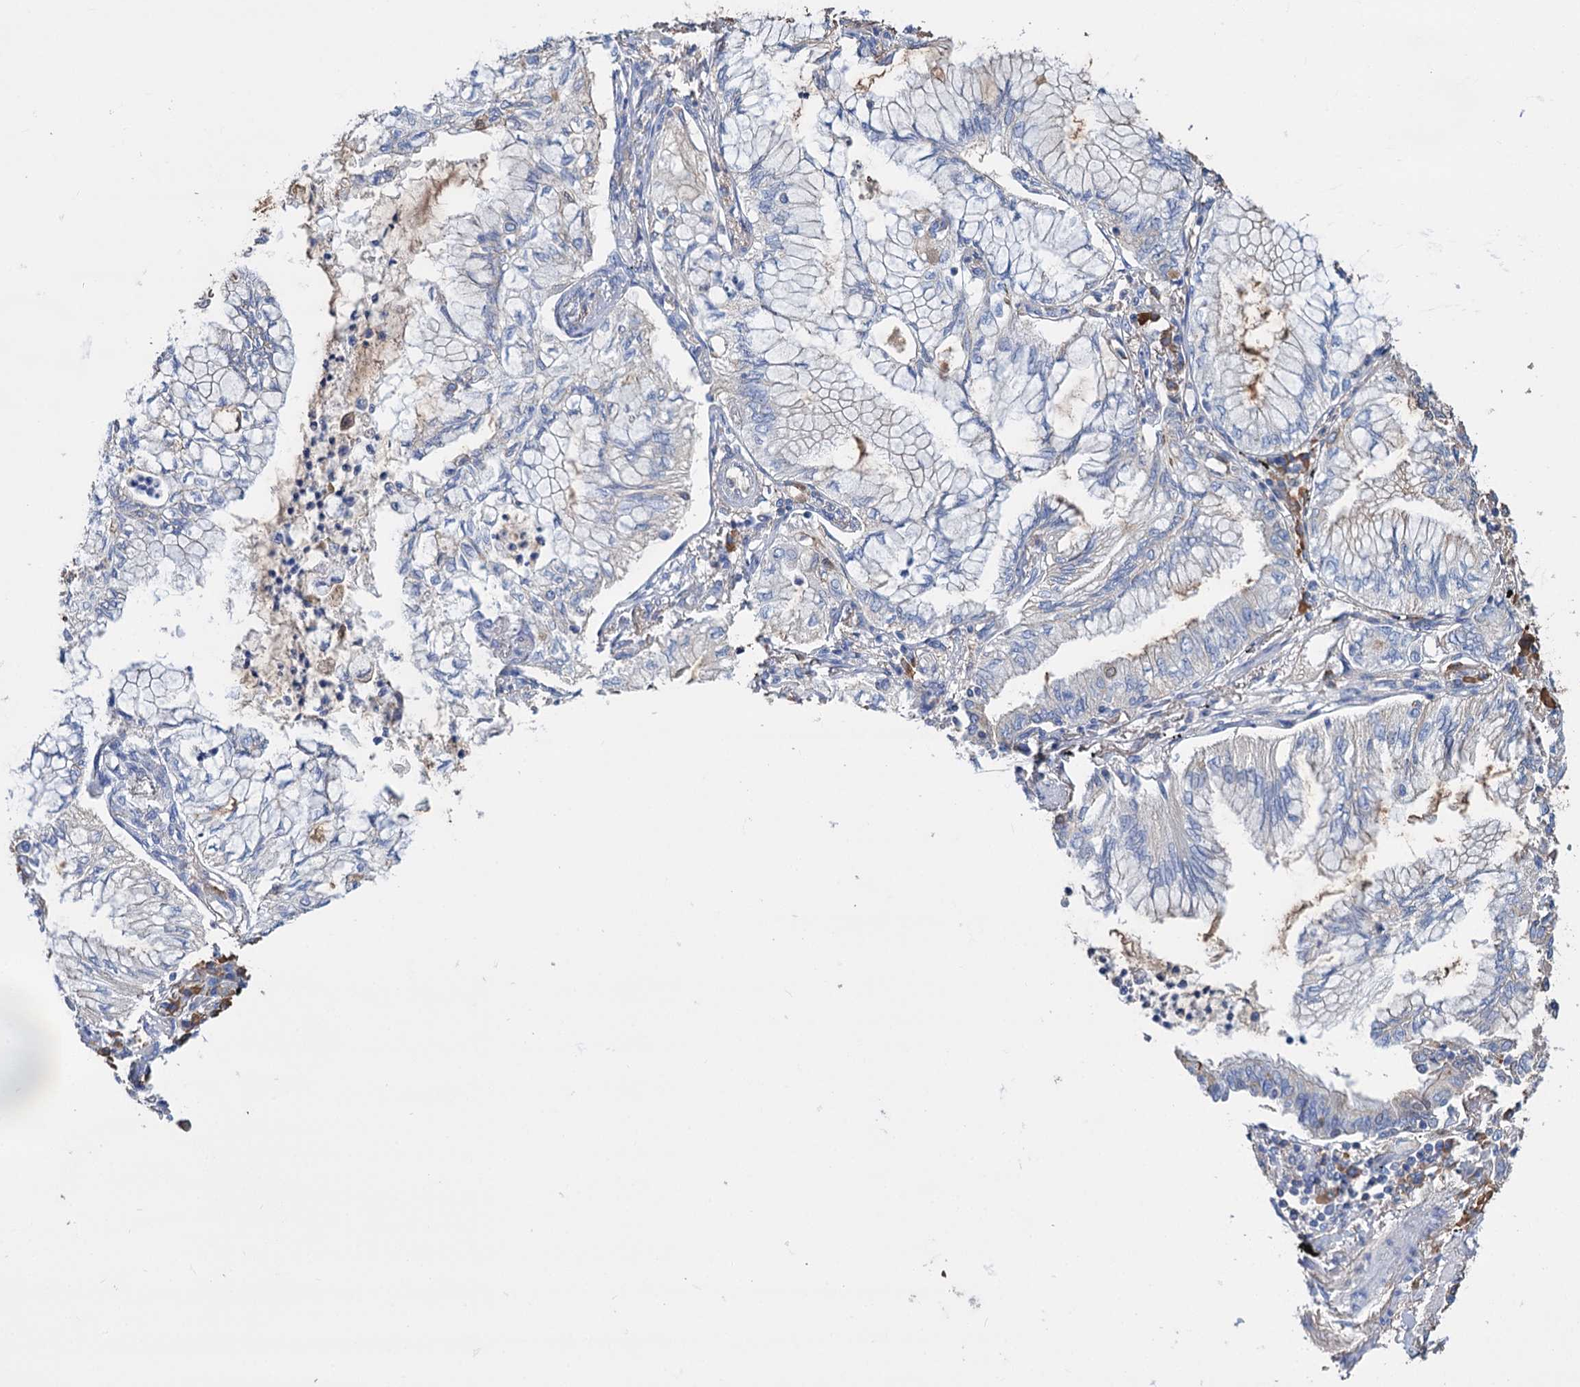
{"staining": {"intensity": "negative", "quantity": "none", "location": "none"}, "tissue": "lung cancer", "cell_type": "Tumor cells", "image_type": "cancer", "snomed": [{"axis": "morphology", "description": "Adenocarcinoma, NOS"}, {"axis": "topography", "description": "Lung"}], "caption": "Immunohistochemical staining of human adenocarcinoma (lung) exhibits no significant staining in tumor cells.", "gene": "FBXW12", "patient": {"sex": "female", "age": 70}}